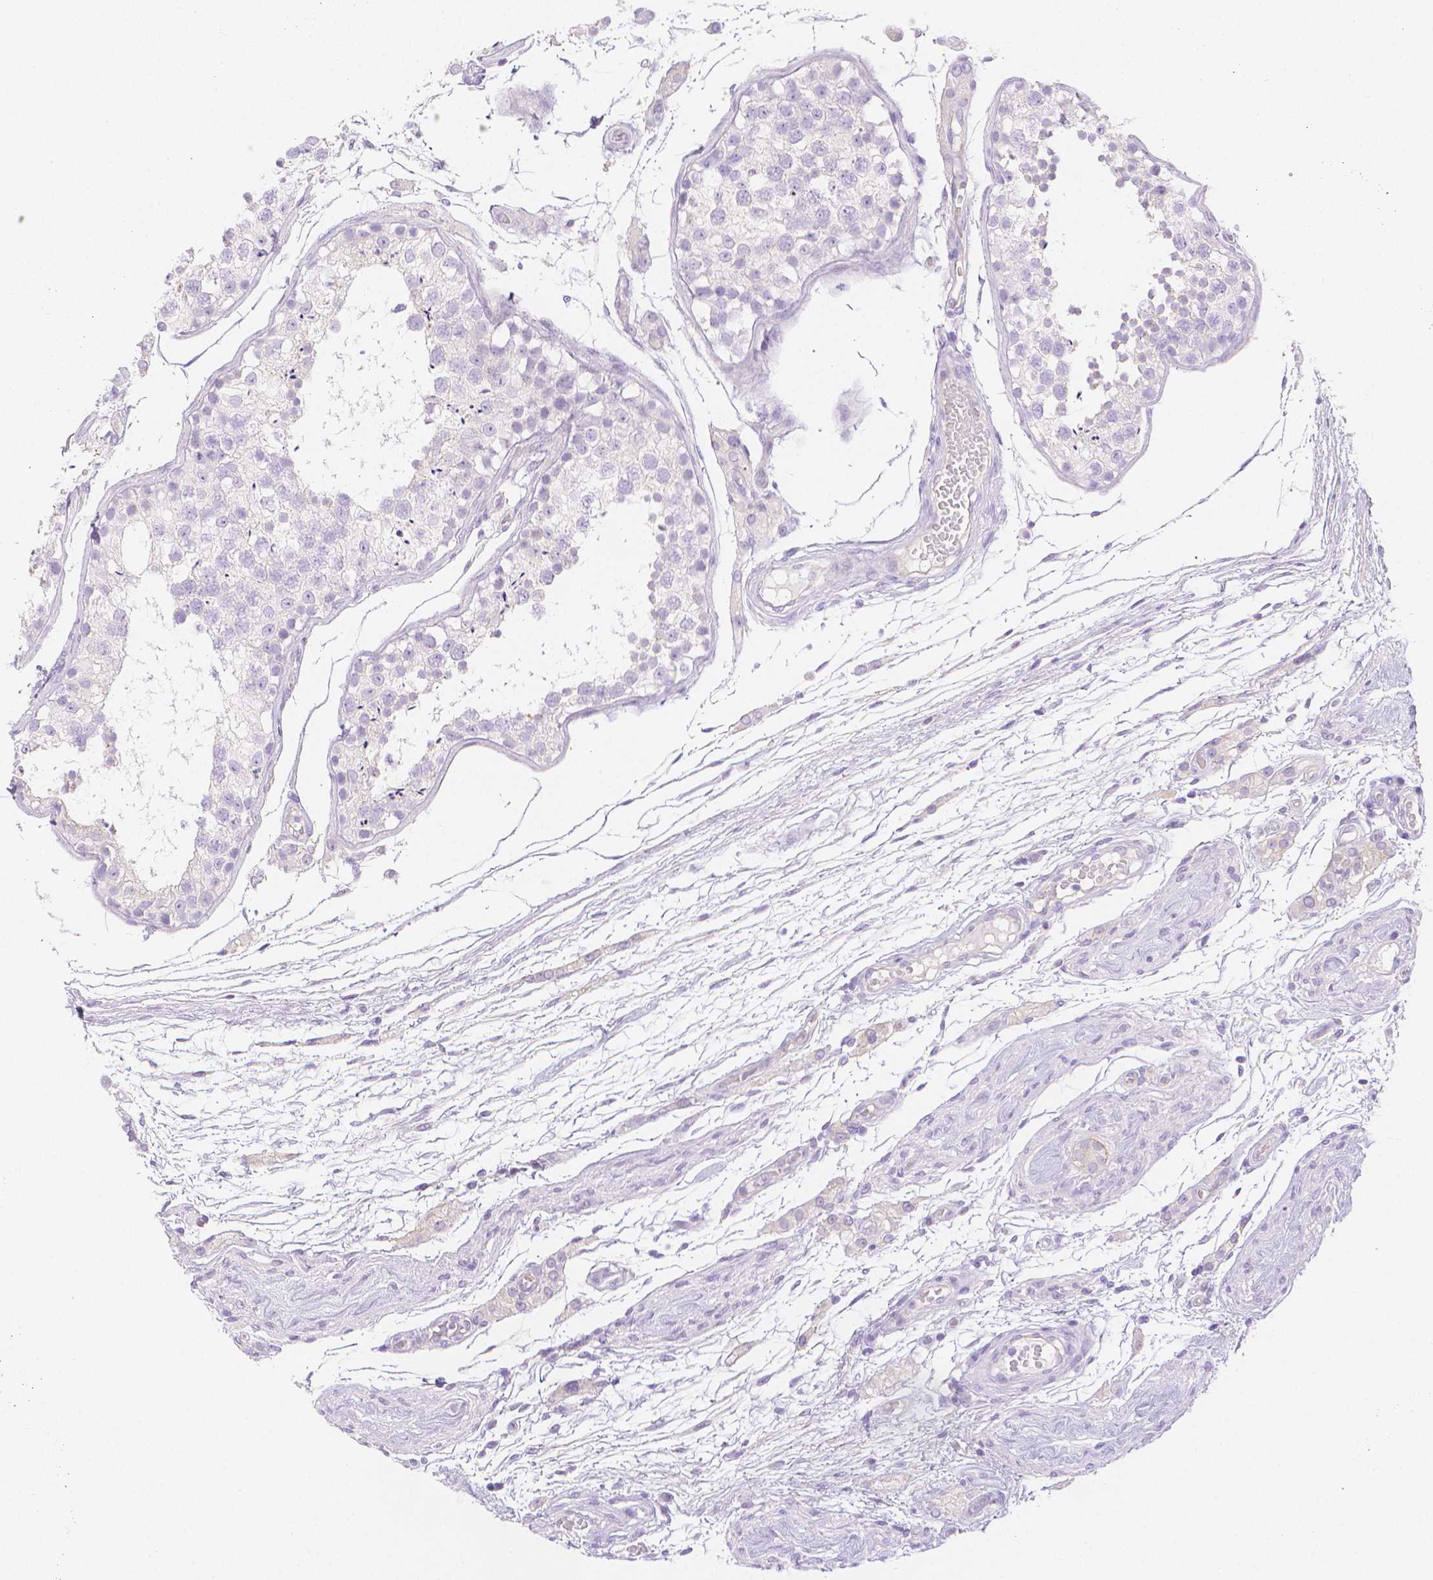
{"staining": {"intensity": "negative", "quantity": "none", "location": "none"}, "tissue": "testis", "cell_type": "Cells in seminiferous ducts", "image_type": "normal", "snomed": [{"axis": "morphology", "description": "Normal tissue, NOS"}, {"axis": "morphology", "description": "Seminoma, NOS"}, {"axis": "topography", "description": "Testis"}], "caption": "This is an immunohistochemistry (IHC) histopathology image of unremarkable testis. There is no positivity in cells in seminiferous ducts.", "gene": "SLC27A5", "patient": {"sex": "male", "age": 29}}